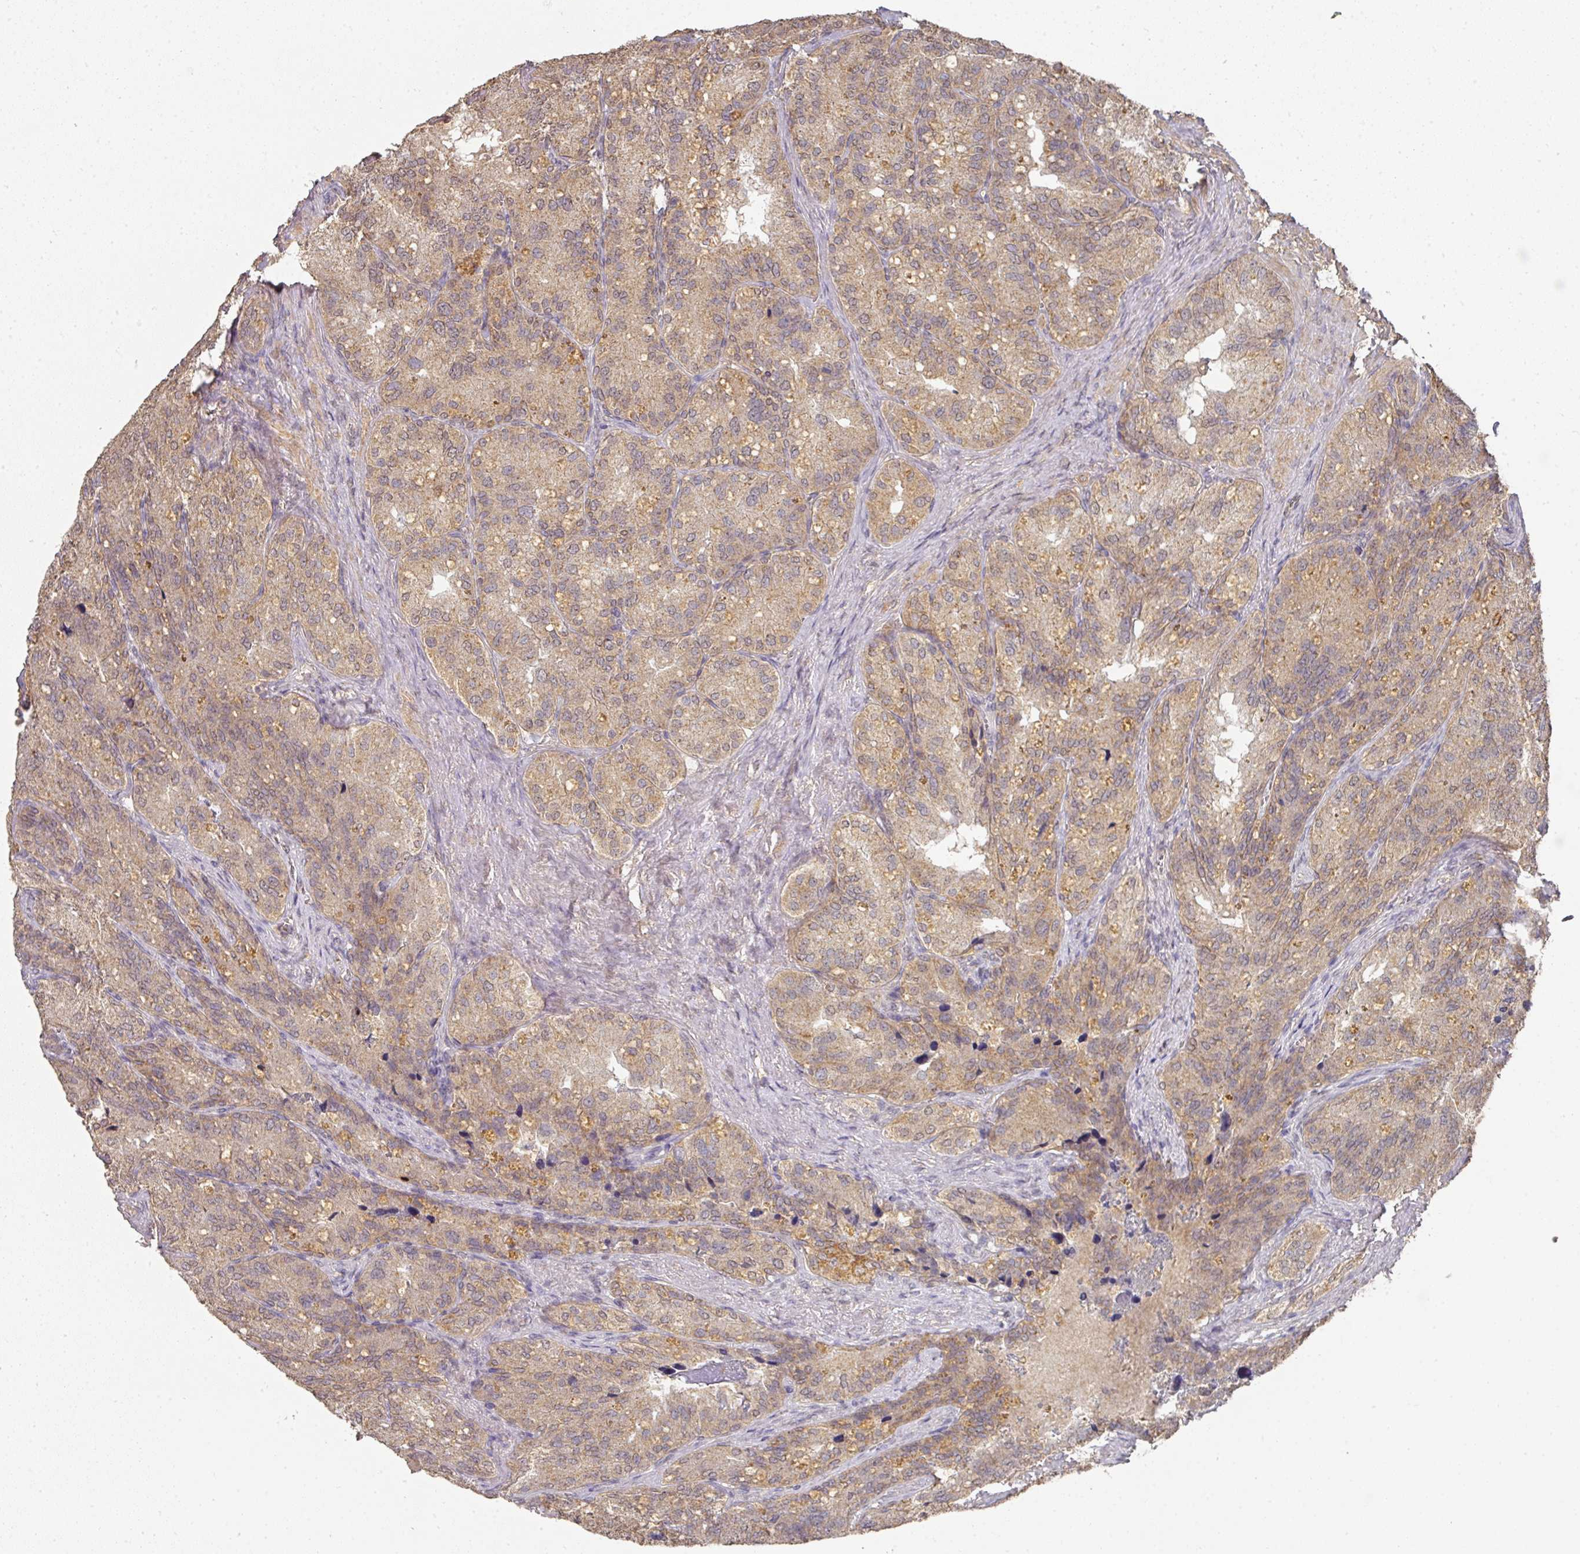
{"staining": {"intensity": "moderate", "quantity": "25%-75%", "location": "cytoplasmic/membranous"}, "tissue": "seminal vesicle", "cell_type": "Glandular cells", "image_type": "normal", "snomed": [{"axis": "morphology", "description": "Normal tissue, NOS"}, {"axis": "topography", "description": "Seminal veicle"}], "caption": "The immunohistochemical stain shows moderate cytoplasmic/membranous expression in glandular cells of unremarkable seminal vesicle. (DAB = brown stain, brightfield microscopy at high magnification).", "gene": "EXTL3", "patient": {"sex": "male", "age": 69}}